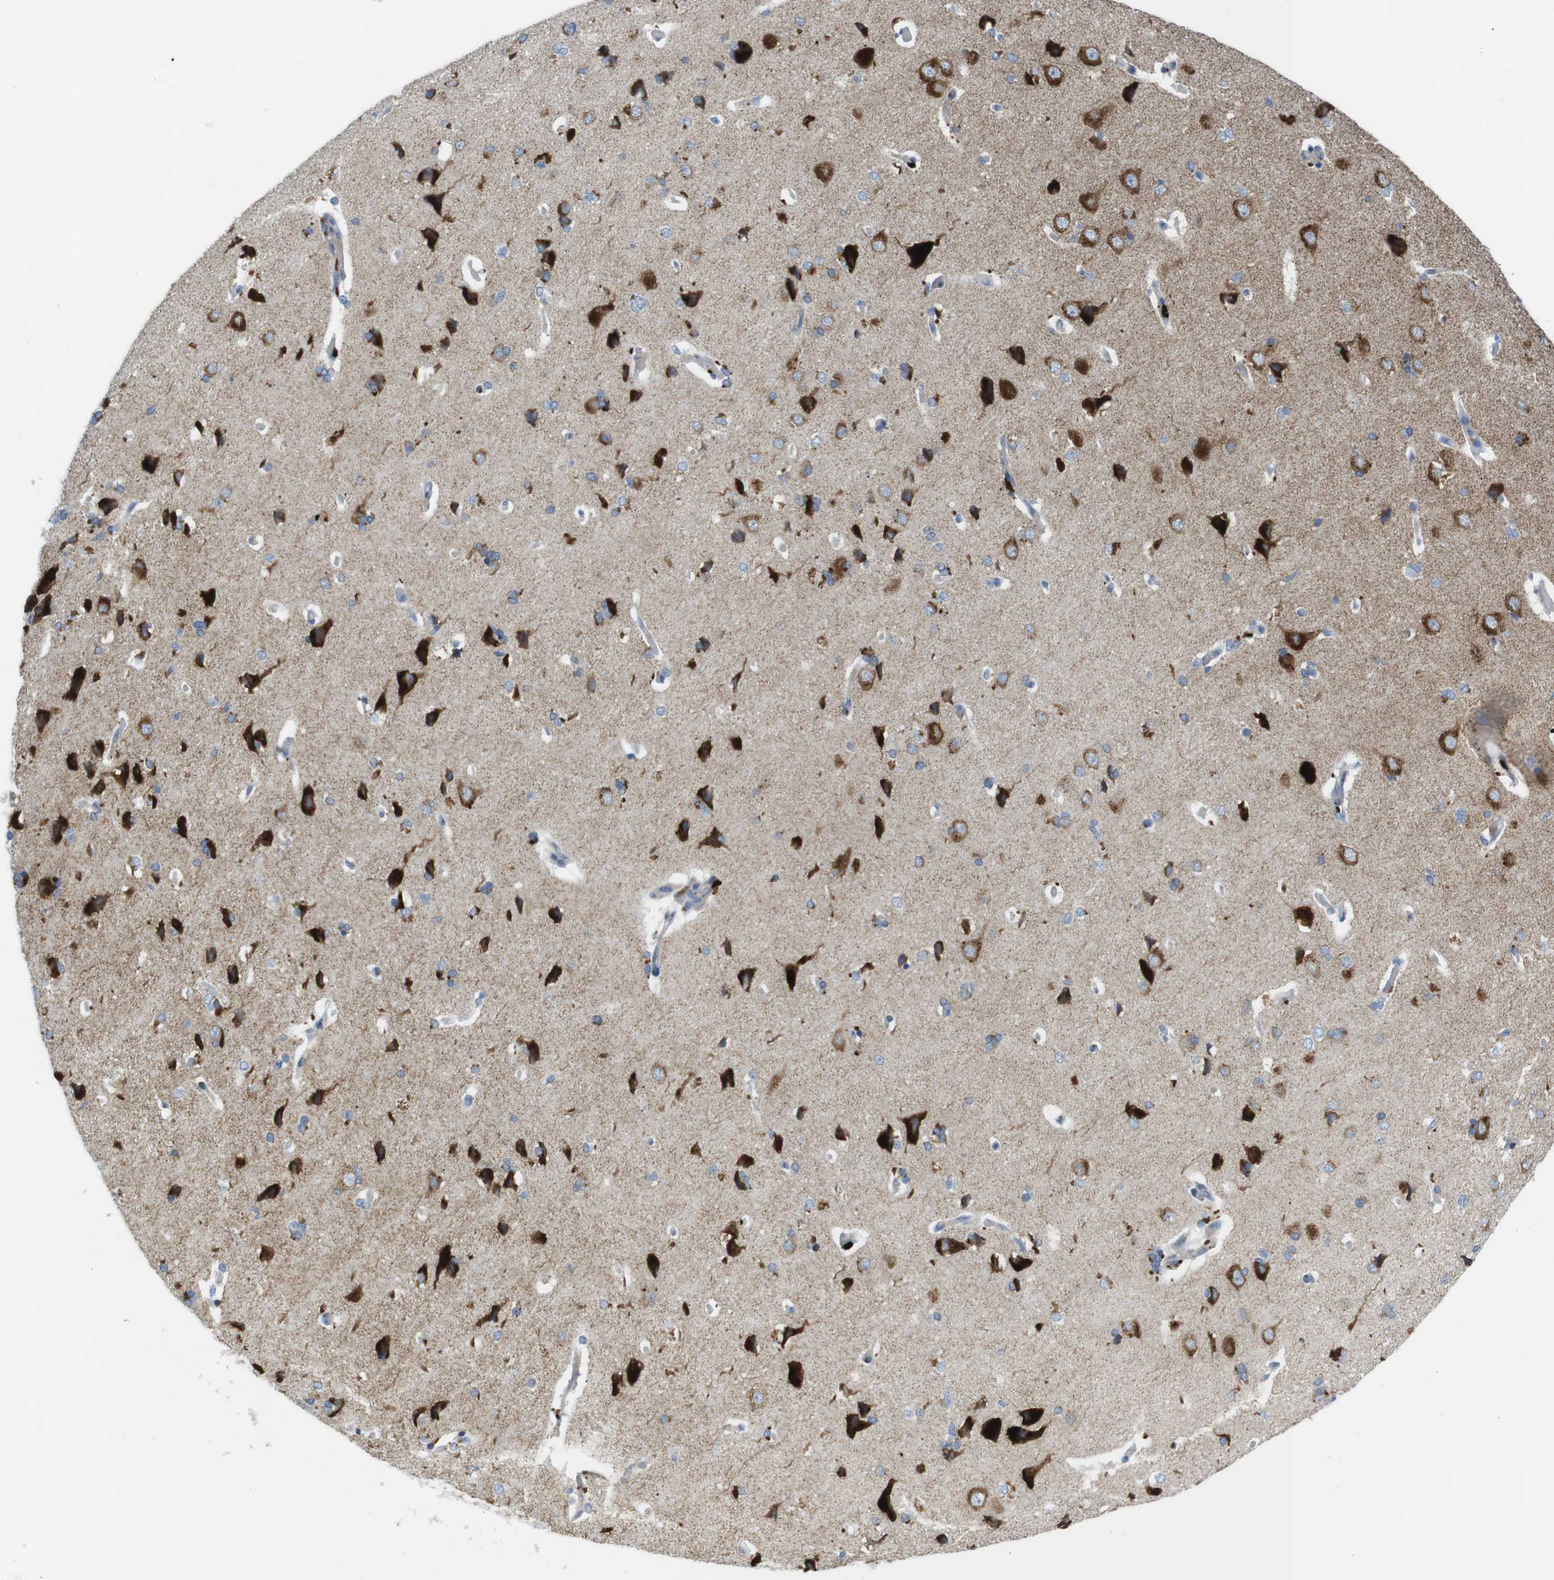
{"staining": {"intensity": "weak", "quantity": ">75%", "location": "cytoplasmic/membranous"}, "tissue": "cerebral cortex", "cell_type": "Endothelial cells", "image_type": "normal", "snomed": [{"axis": "morphology", "description": "Normal tissue, NOS"}, {"axis": "topography", "description": "Cerebral cortex"}], "caption": "IHC micrograph of unremarkable cerebral cortex: human cerebral cortex stained using immunohistochemistry exhibits low levels of weak protein expression localized specifically in the cytoplasmic/membranous of endothelial cells, appearing as a cytoplasmic/membranous brown color.", "gene": "TMEM234", "patient": {"sex": "male", "age": 62}}